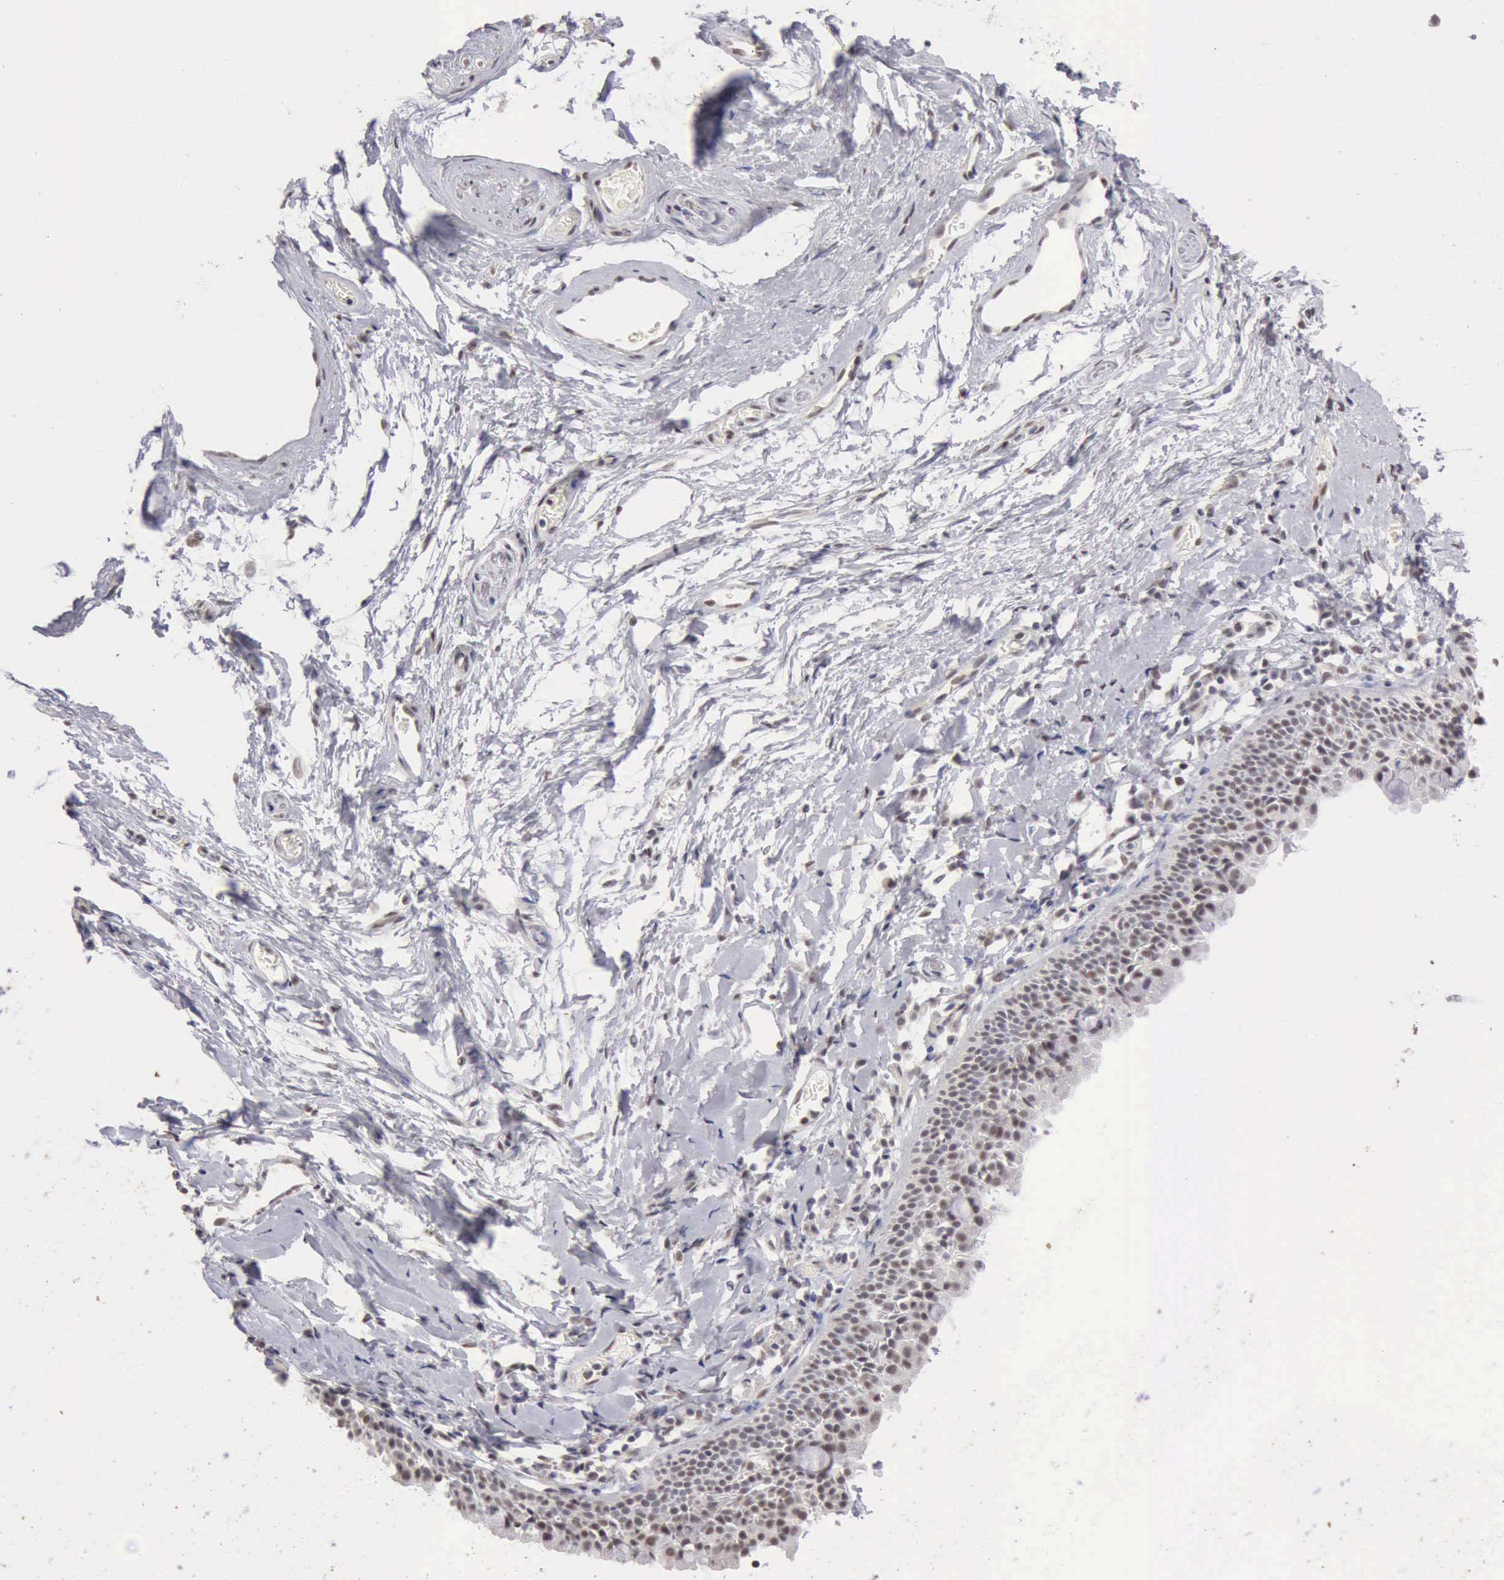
{"staining": {"intensity": "weak", "quantity": "25%-75%", "location": "nuclear"}, "tissue": "nasopharynx", "cell_type": "Respiratory epithelial cells", "image_type": "normal", "snomed": [{"axis": "morphology", "description": "Normal tissue, NOS"}, {"axis": "morphology", "description": "Inflammation, NOS"}, {"axis": "morphology", "description": "Malignant melanoma, Metastatic site"}, {"axis": "topography", "description": "Nasopharynx"}], "caption": "Weak nuclear expression for a protein is appreciated in approximately 25%-75% of respiratory epithelial cells of benign nasopharynx using immunohistochemistry.", "gene": "TAF1", "patient": {"sex": "female", "age": 55}}